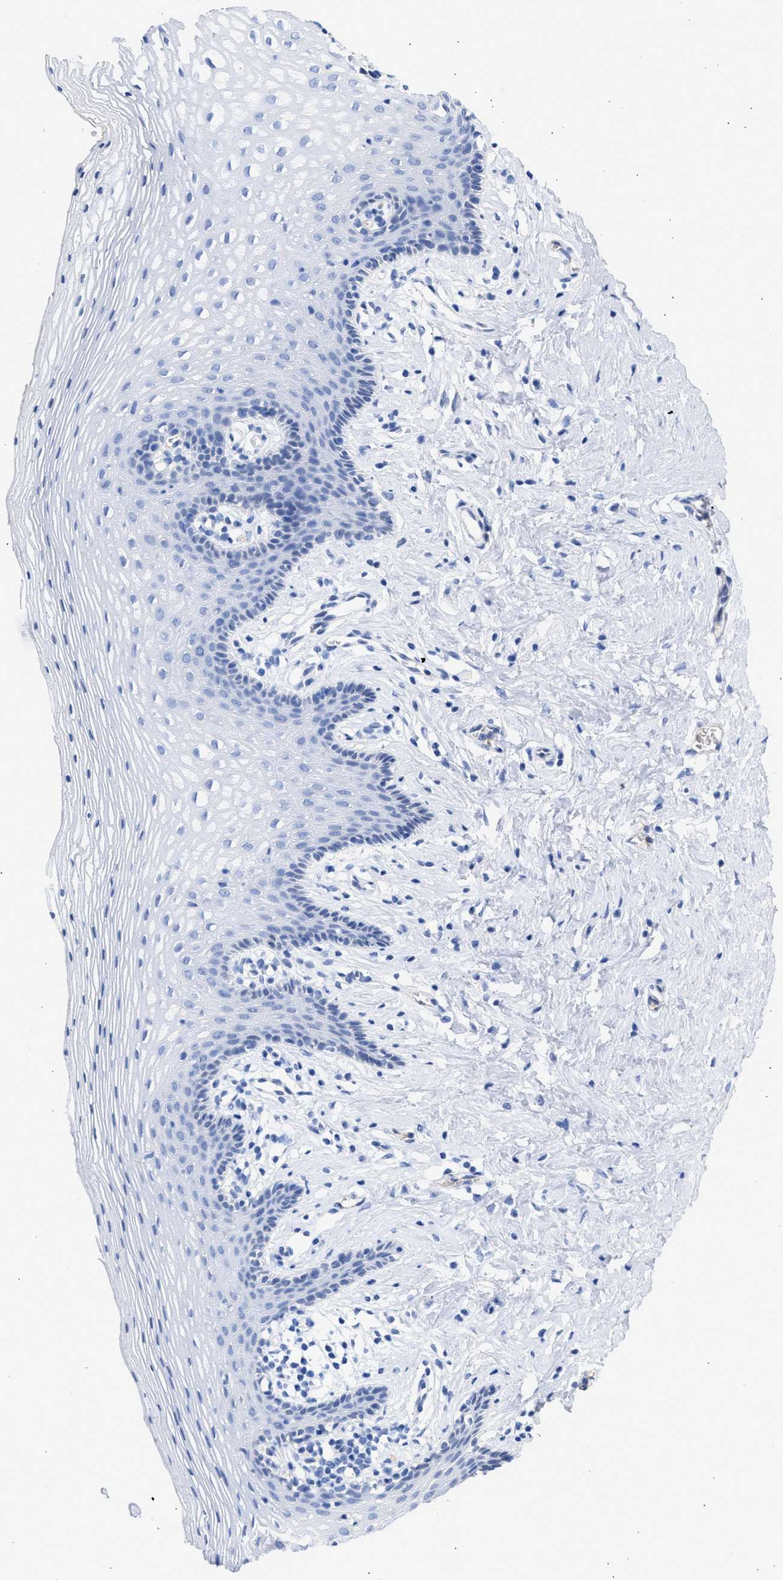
{"staining": {"intensity": "negative", "quantity": "none", "location": "none"}, "tissue": "vagina", "cell_type": "Squamous epithelial cells", "image_type": "normal", "snomed": [{"axis": "morphology", "description": "Normal tissue, NOS"}, {"axis": "topography", "description": "Vagina"}], "caption": "Vagina was stained to show a protein in brown. There is no significant expression in squamous epithelial cells. (Immunohistochemistry, brightfield microscopy, high magnification).", "gene": "RSPH1", "patient": {"sex": "female", "age": 32}}